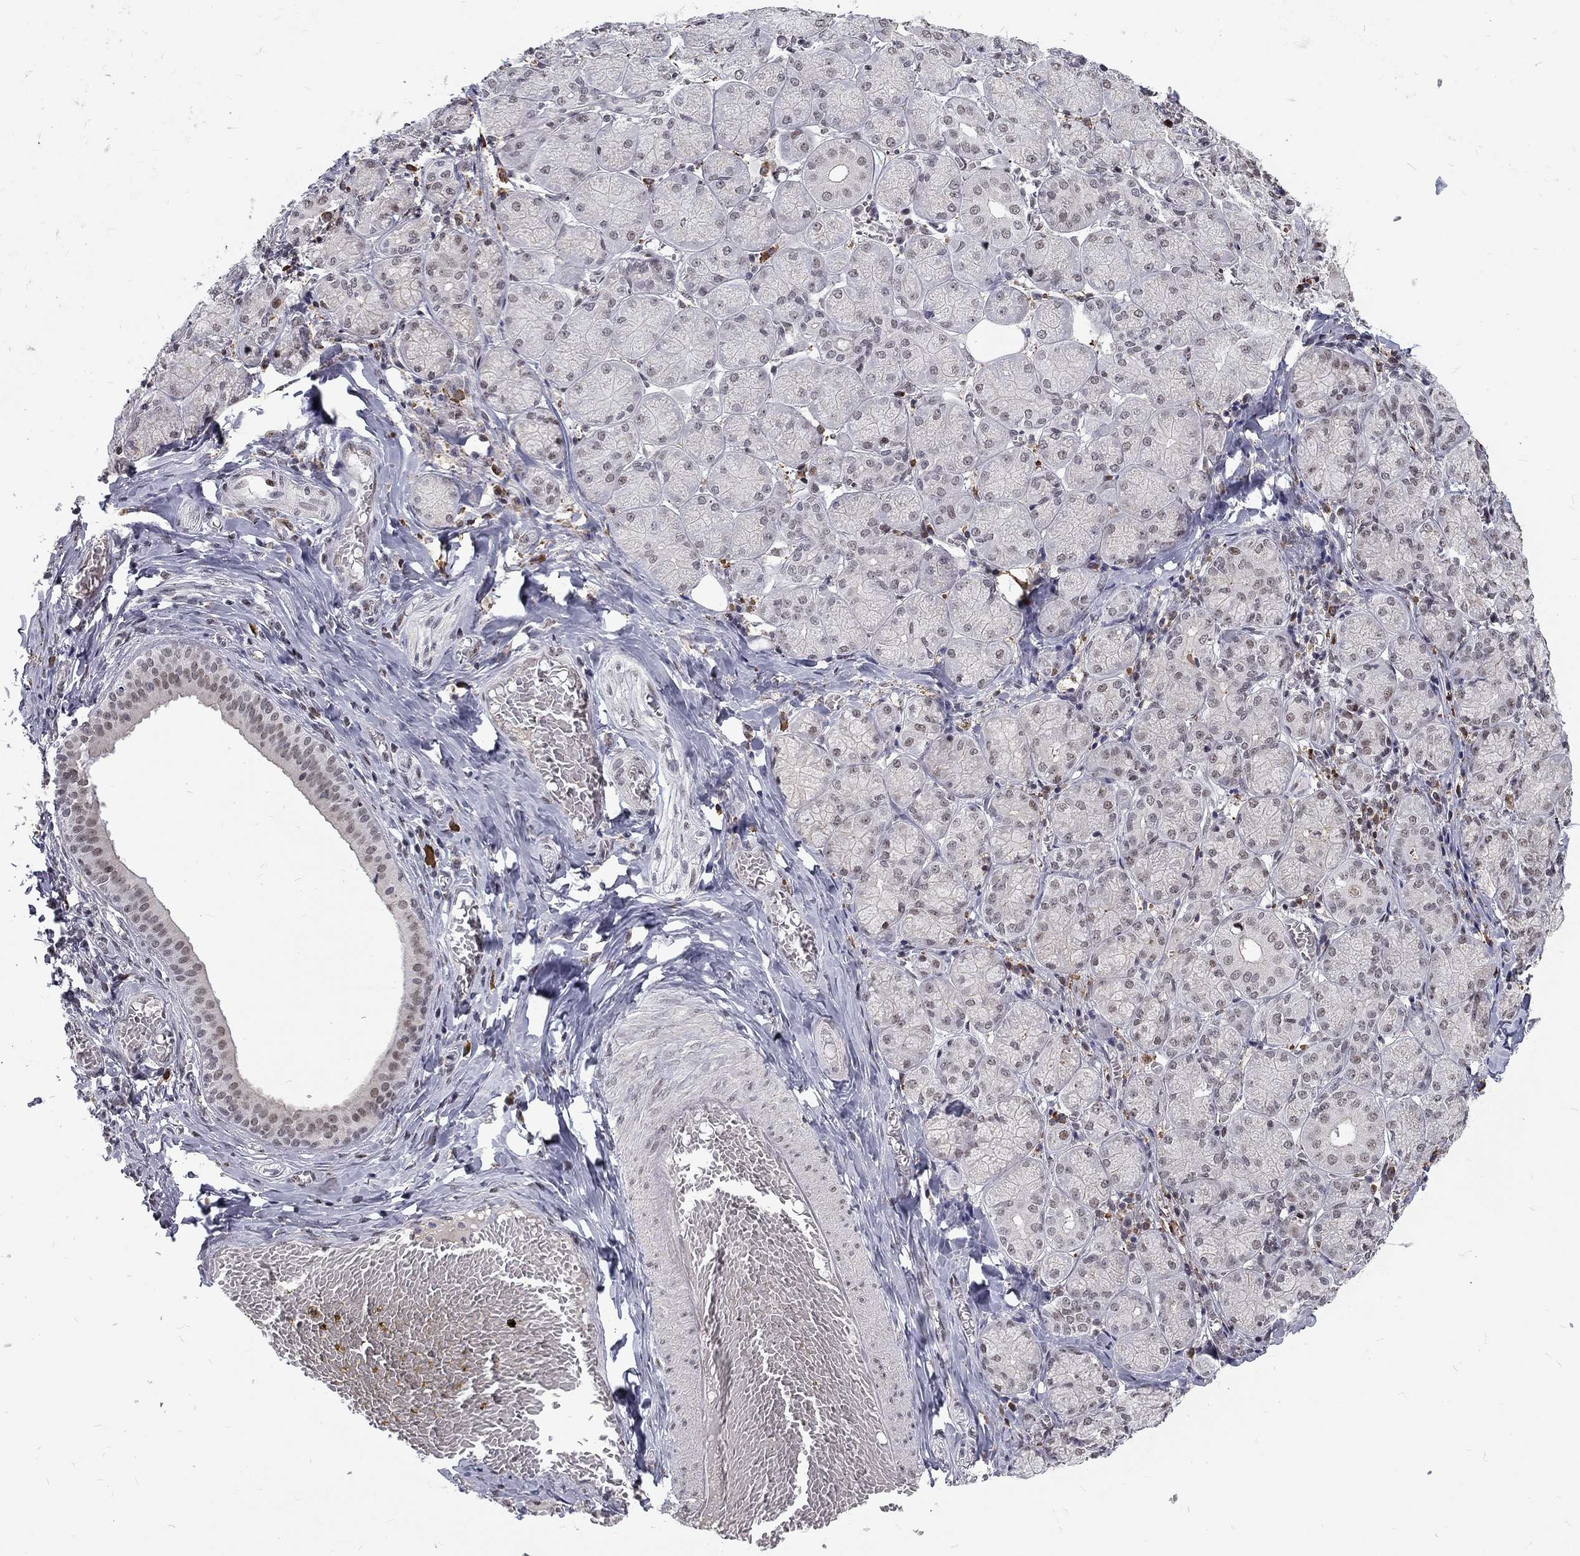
{"staining": {"intensity": "moderate", "quantity": "<25%", "location": "nuclear"}, "tissue": "salivary gland", "cell_type": "Glandular cells", "image_type": "normal", "snomed": [{"axis": "morphology", "description": "Normal tissue, NOS"}, {"axis": "topography", "description": "Salivary gland"}, {"axis": "topography", "description": "Peripheral nerve tissue"}], "caption": "Salivary gland stained for a protein demonstrates moderate nuclear positivity in glandular cells. Nuclei are stained in blue.", "gene": "TCEAL1", "patient": {"sex": "female", "age": 24}}